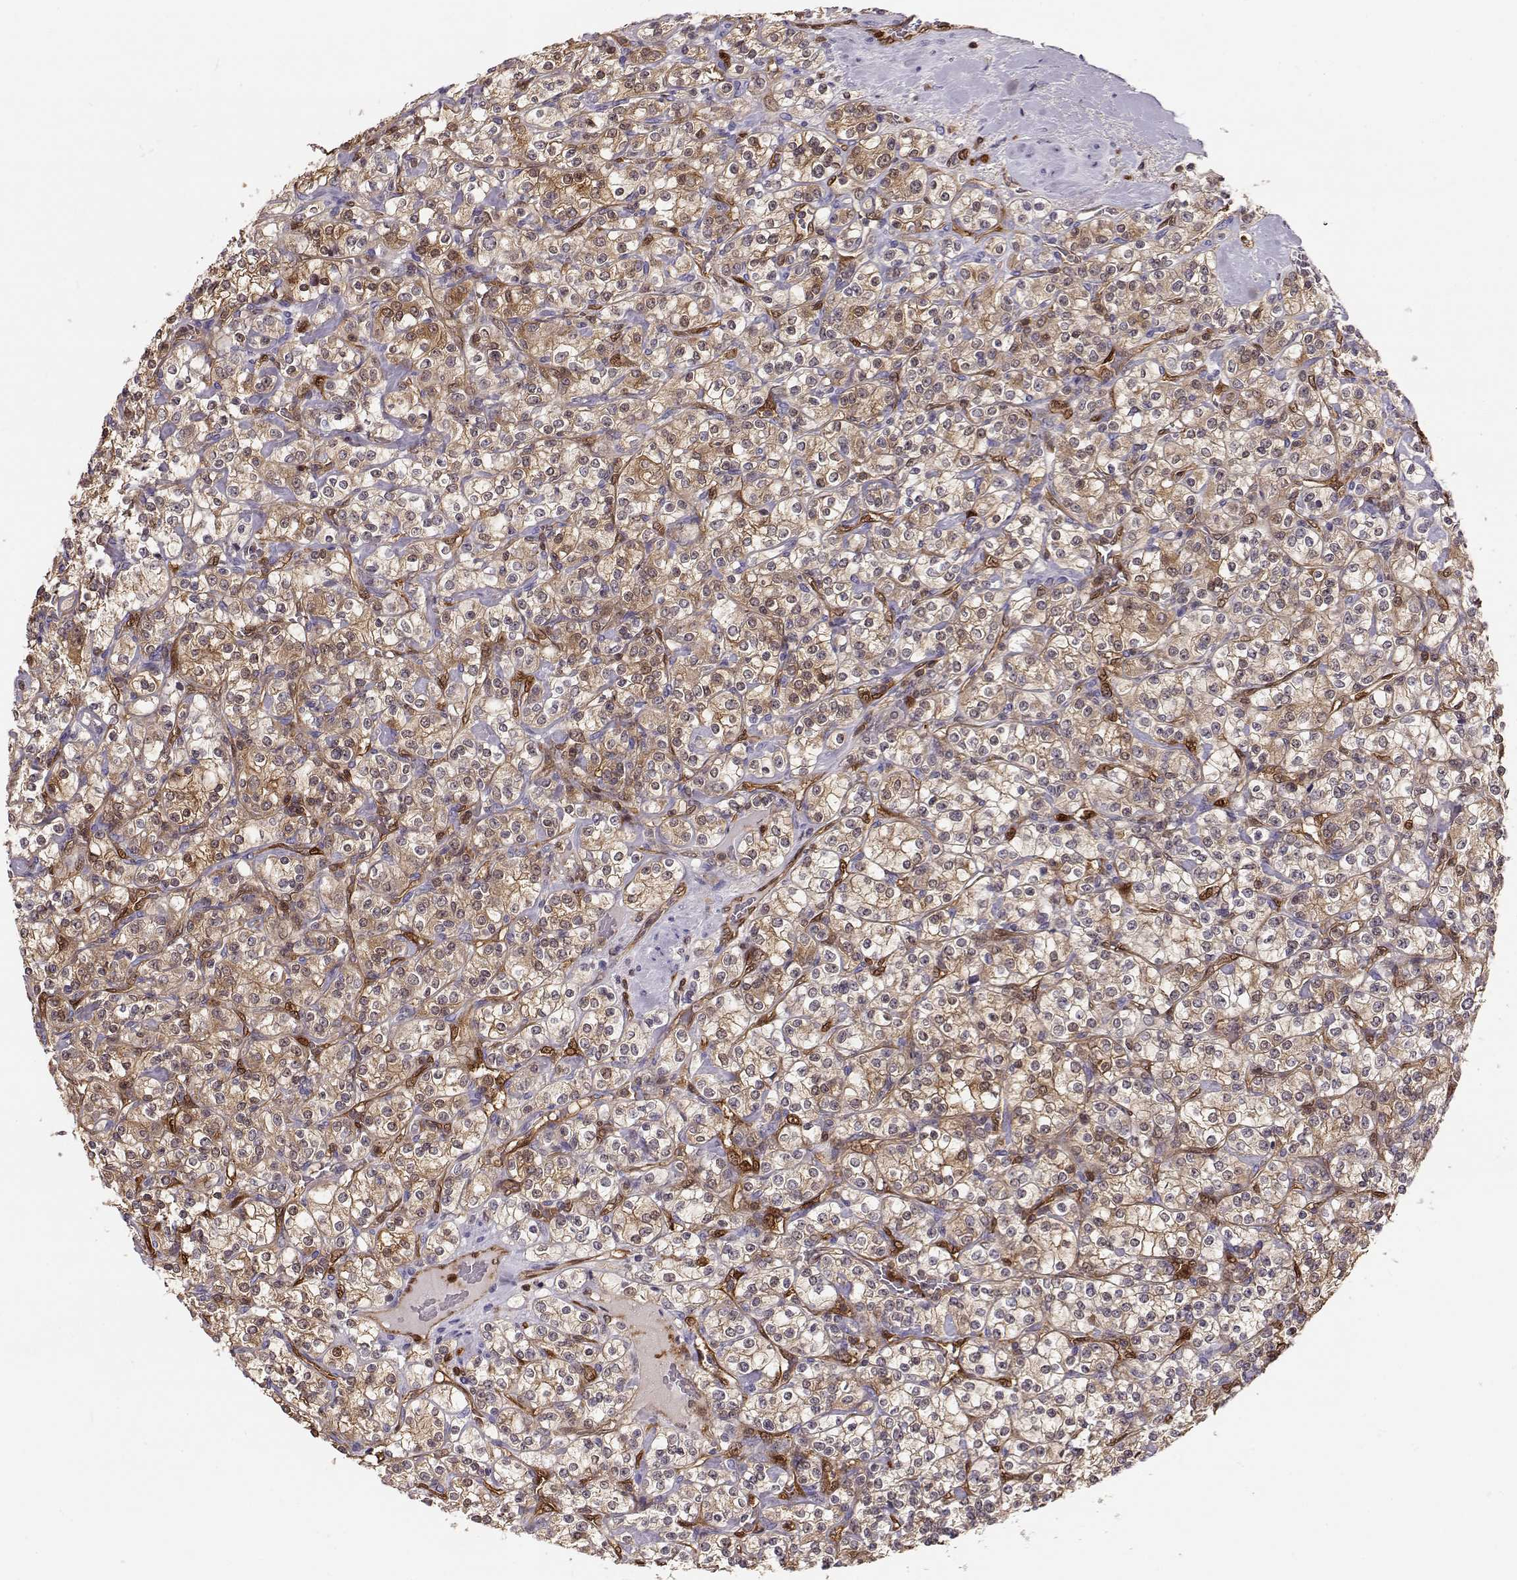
{"staining": {"intensity": "moderate", "quantity": "25%-75%", "location": "cytoplasmic/membranous"}, "tissue": "renal cancer", "cell_type": "Tumor cells", "image_type": "cancer", "snomed": [{"axis": "morphology", "description": "Adenocarcinoma, NOS"}, {"axis": "topography", "description": "Kidney"}], "caption": "Renal adenocarcinoma stained with a brown dye exhibits moderate cytoplasmic/membranous positive positivity in approximately 25%-75% of tumor cells.", "gene": "PNP", "patient": {"sex": "male", "age": 77}}